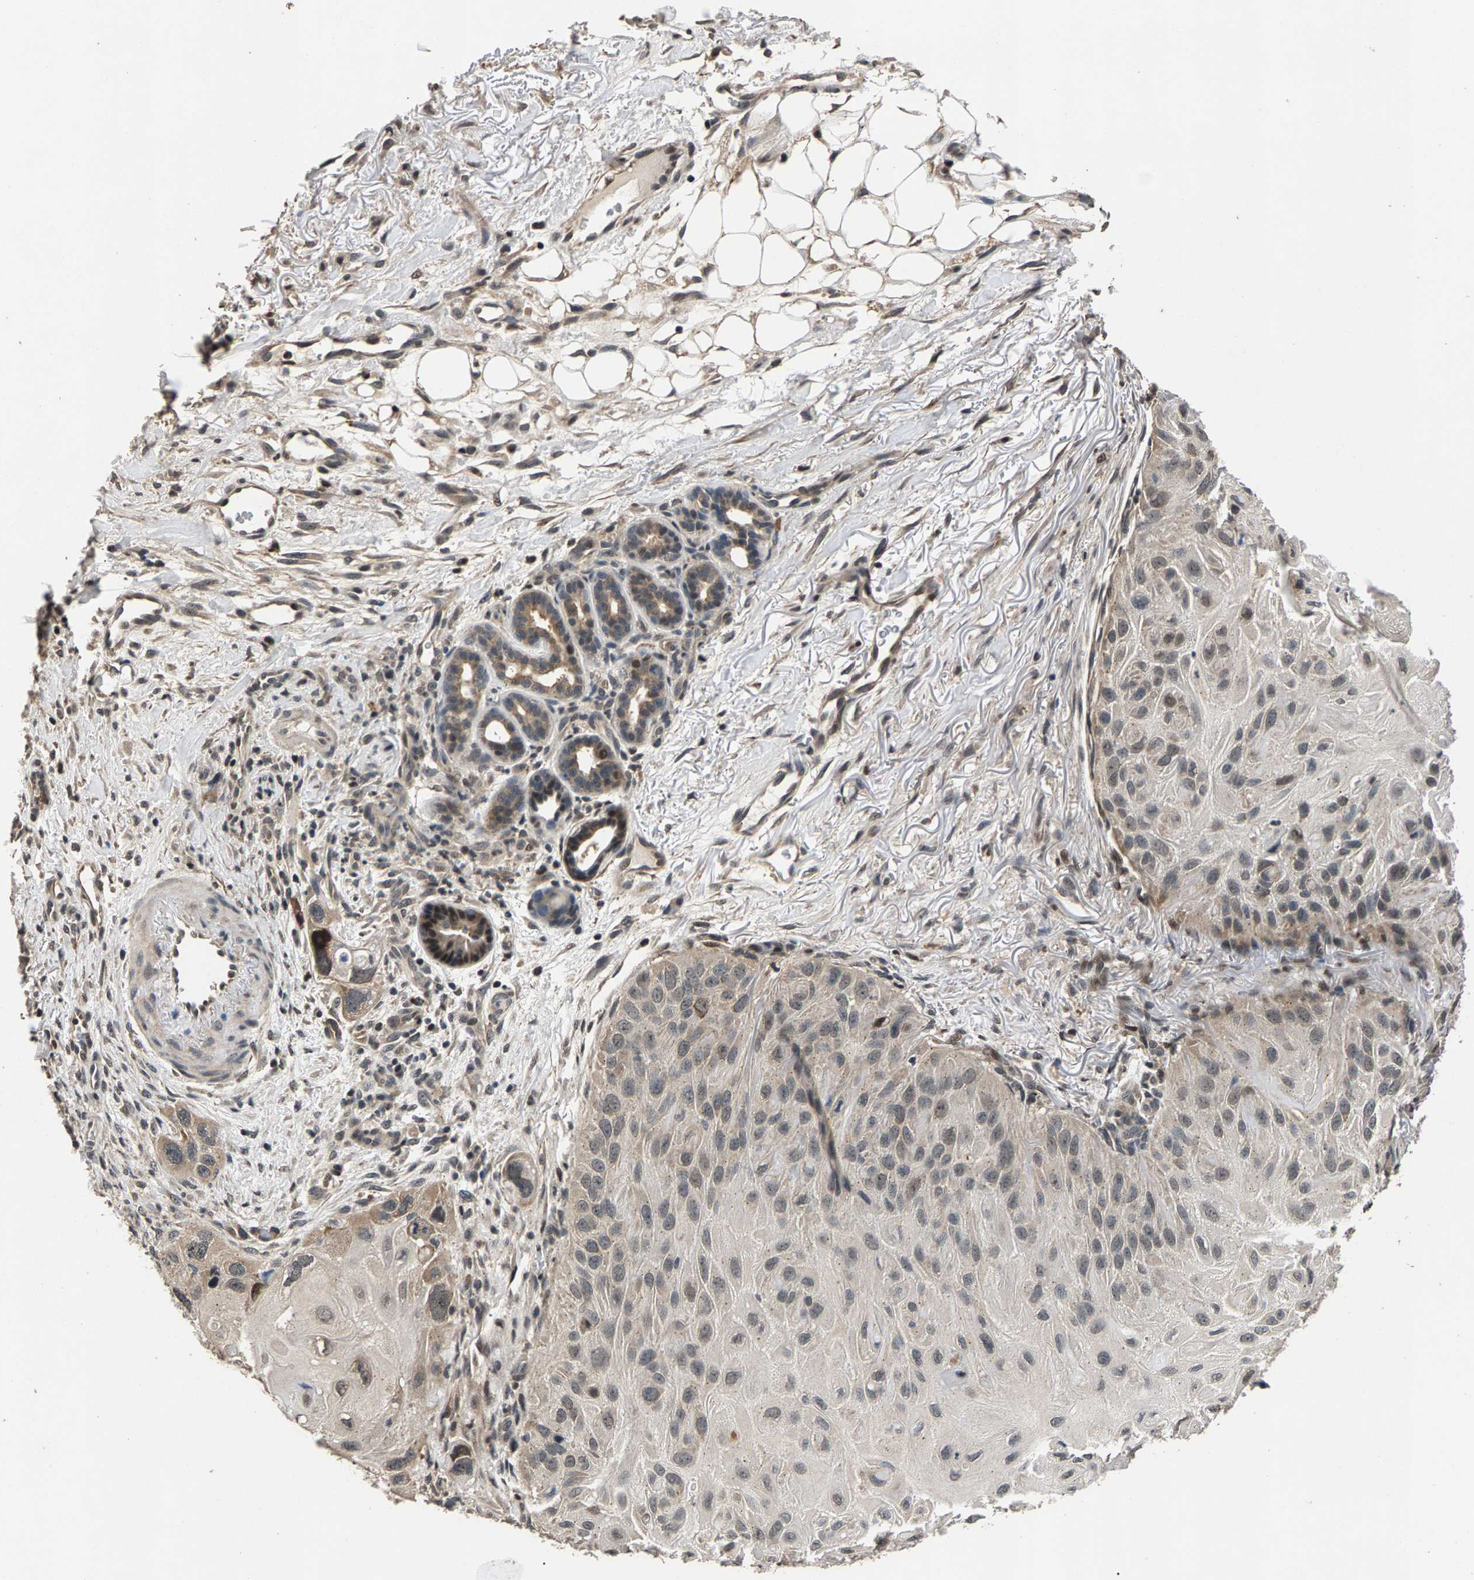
{"staining": {"intensity": "weak", "quantity": "<25%", "location": "cytoplasmic/membranous,nuclear"}, "tissue": "skin cancer", "cell_type": "Tumor cells", "image_type": "cancer", "snomed": [{"axis": "morphology", "description": "Squamous cell carcinoma, NOS"}, {"axis": "topography", "description": "Skin"}], "caption": "DAB (3,3'-diaminobenzidine) immunohistochemical staining of human skin cancer displays no significant staining in tumor cells.", "gene": "RBM33", "patient": {"sex": "female", "age": 77}}